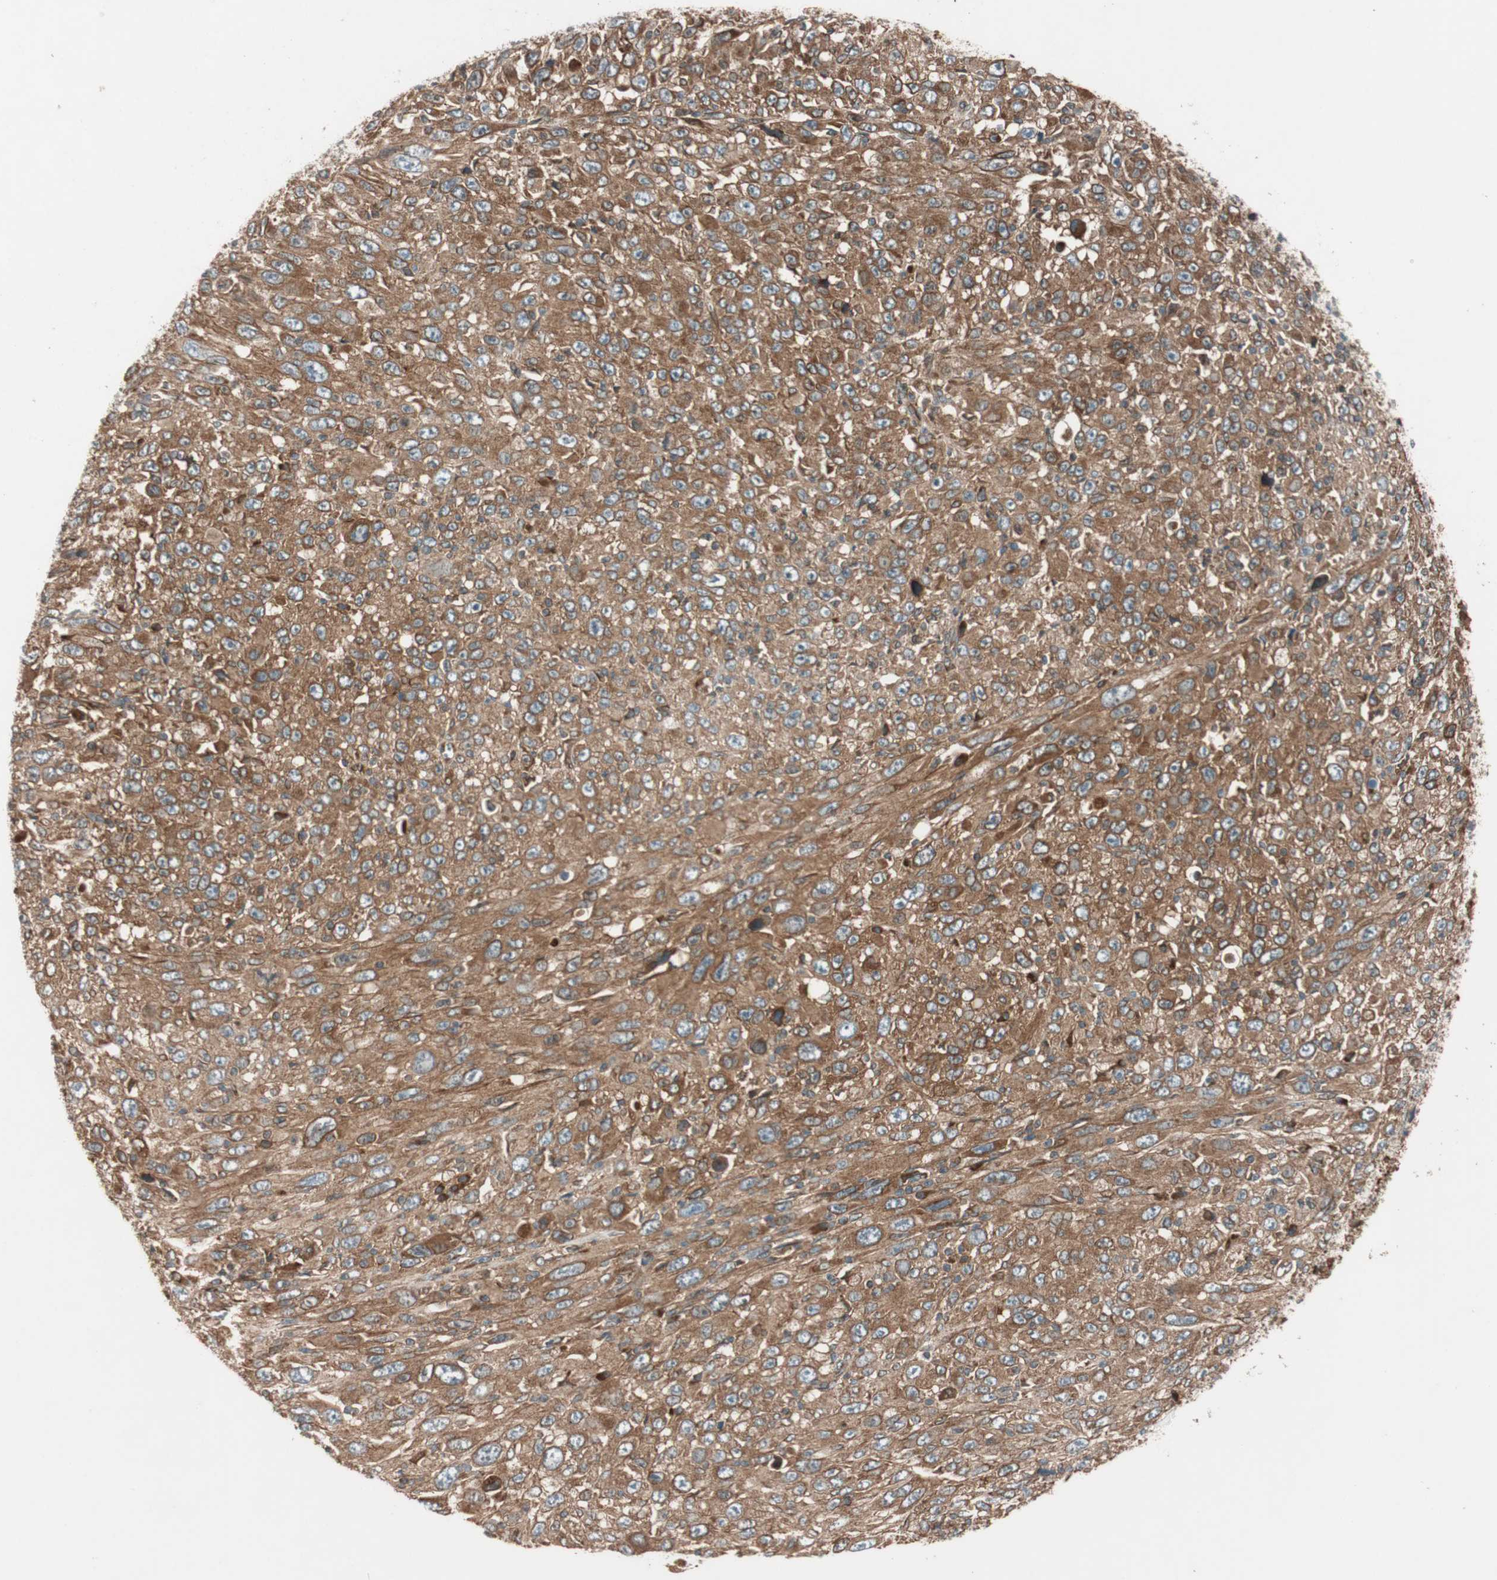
{"staining": {"intensity": "moderate", "quantity": ">75%", "location": "cytoplasmic/membranous"}, "tissue": "melanoma", "cell_type": "Tumor cells", "image_type": "cancer", "snomed": [{"axis": "morphology", "description": "Malignant melanoma, Metastatic site"}, {"axis": "topography", "description": "Skin"}], "caption": "Protein positivity by immunohistochemistry shows moderate cytoplasmic/membranous positivity in approximately >75% of tumor cells in malignant melanoma (metastatic site).", "gene": "RAB5A", "patient": {"sex": "female", "age": 56}}